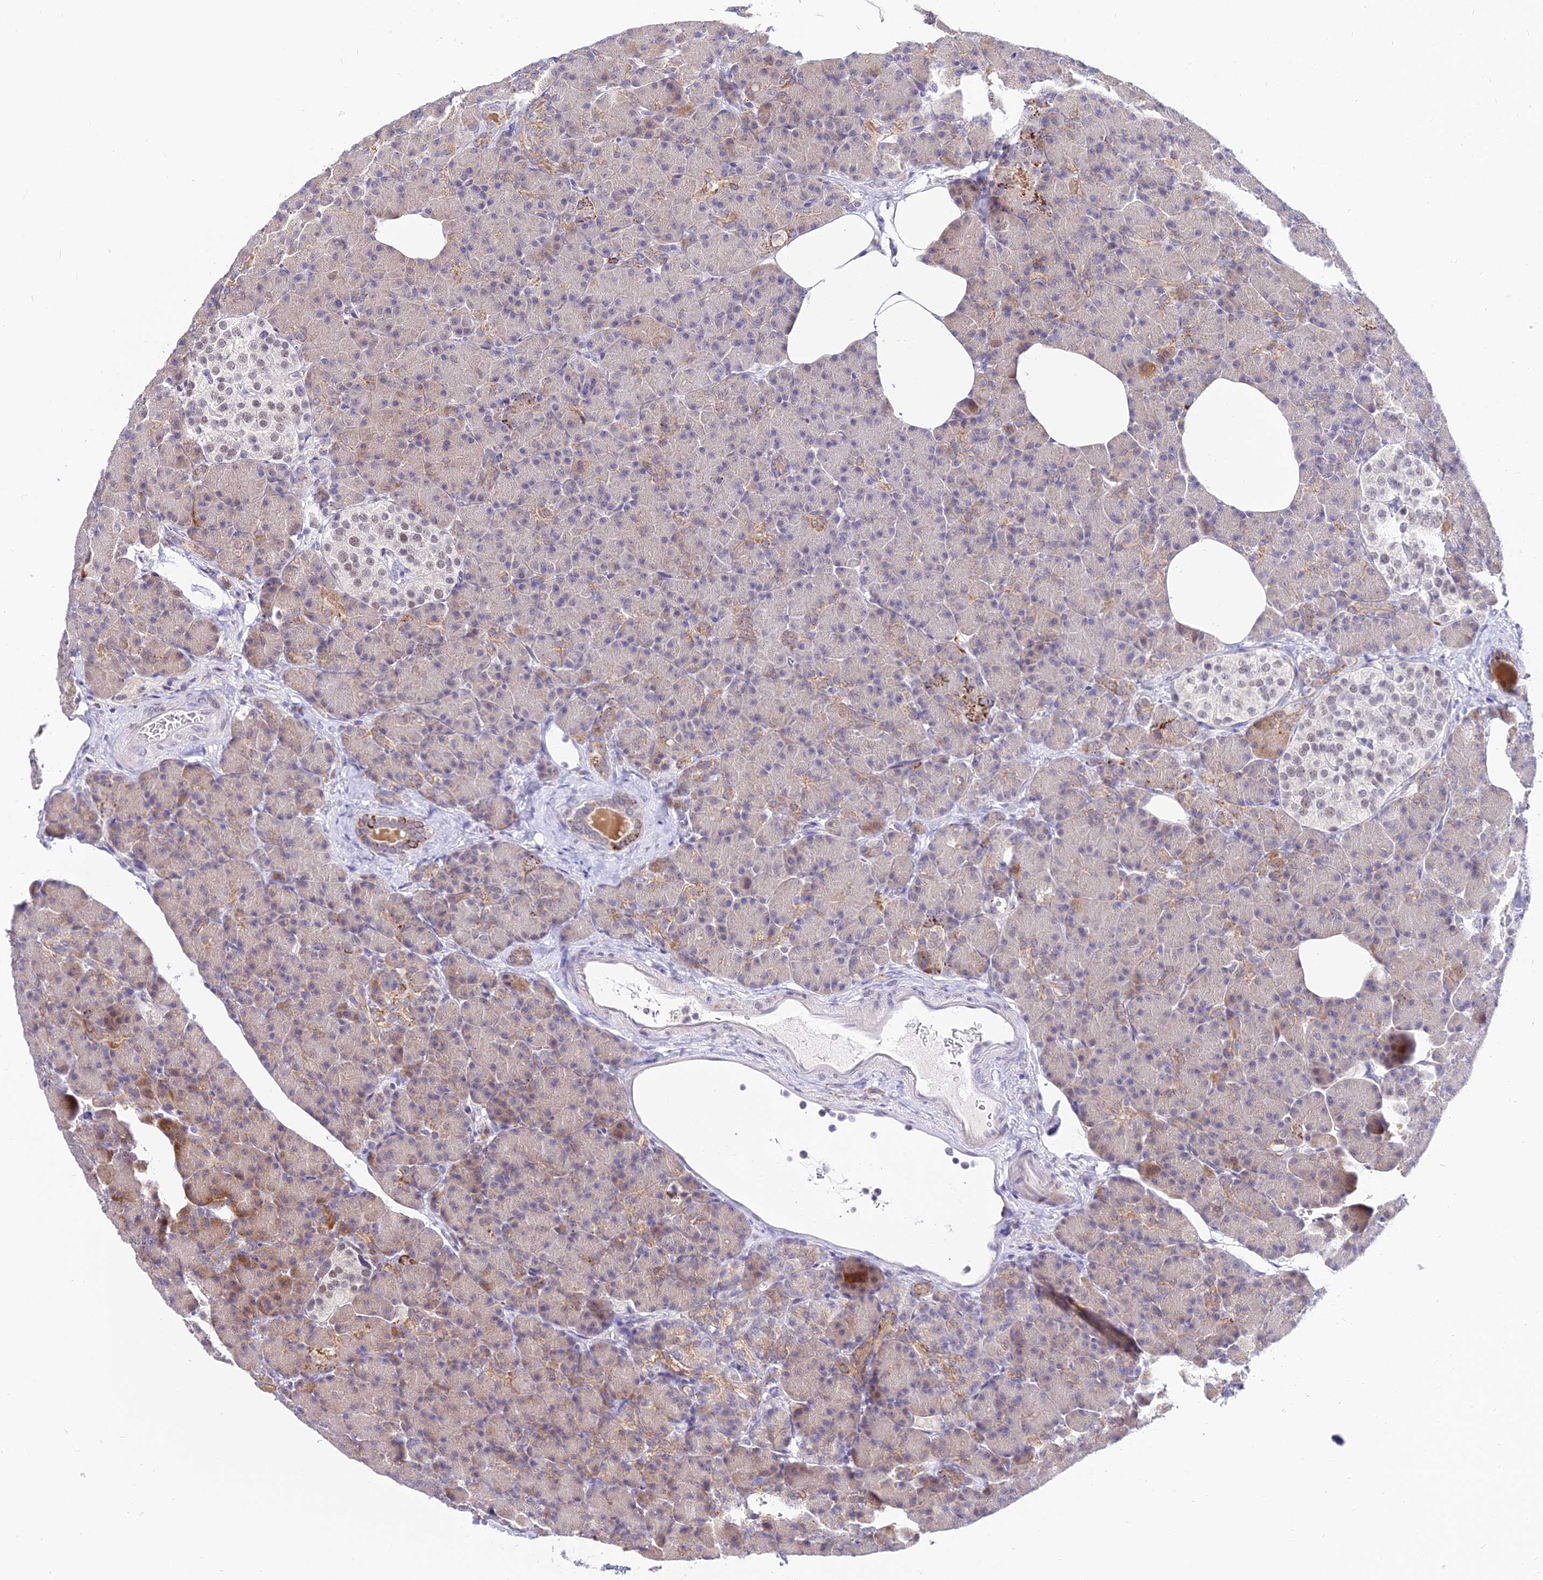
{"staining": {"intensity": "moderate", "quantity": "<25%", "location": "cytoplasmic/membranous"}, "tissue": "pancreas", "cell_type": "Exocrine glandular cells", "image_type": "normal", "snomed": [{"axis": "morphology", "description": "Normal tissue, NOS"}, {"axis": "topography", "description": "Pancreas"}], "caption": "A brown stain highlights moderate cytoplasmic/membranous positivity of a protein in exocrine glandular cells of benign pancreas. (Stains: DAB (3,3'-diaminobenzidine) in brown, nuclei in blue, Microscopy: brightfield microscopy at high magnification).", "gene": "C6orf163", "patient": {"sex": "female", "age": 43}}